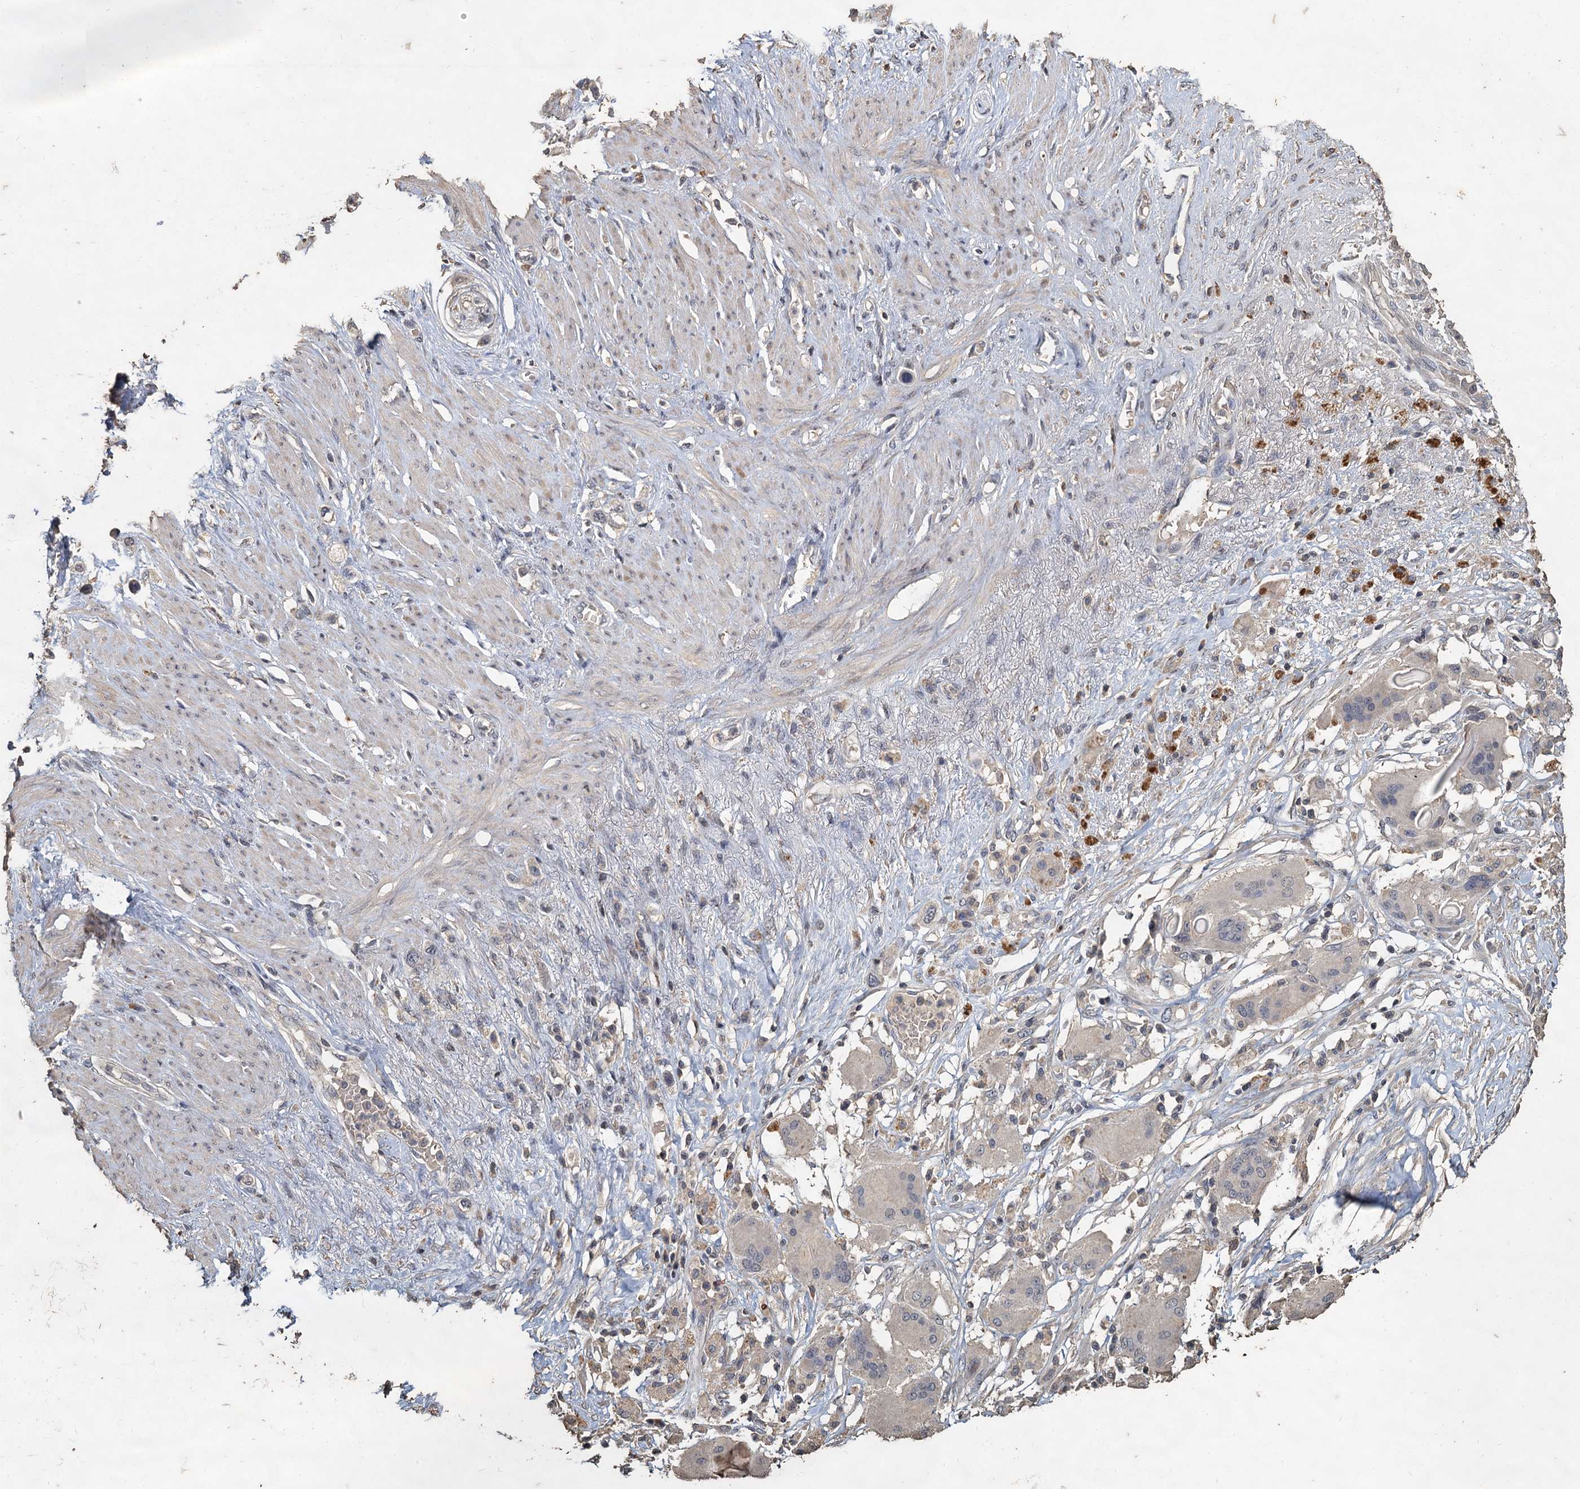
{"staining": {"intensity": "negative", "quantity": "none", "location": "none"}, "tissue": "stomach cancer", "cell_type": "Tumor cells", "image_type": "cancer", "snomed": [{"axis": "morphology", "description": "Adenocarcinoma, NOS"}, {"axis": "morphology", "description": "Adenocarcinoma, High grade"}, {"axis": "topography", "description": "Stomach, upper"}, {"axis": "topography", "description": "Stomach, lower"}], "caption": "A high-resolution image shows IHC staining of stomach adenocarcinoma, which exhibits no significant staining in tumor cells.", "gene": "CCDC61", "patient": {"sex": "female", "age": 65}}